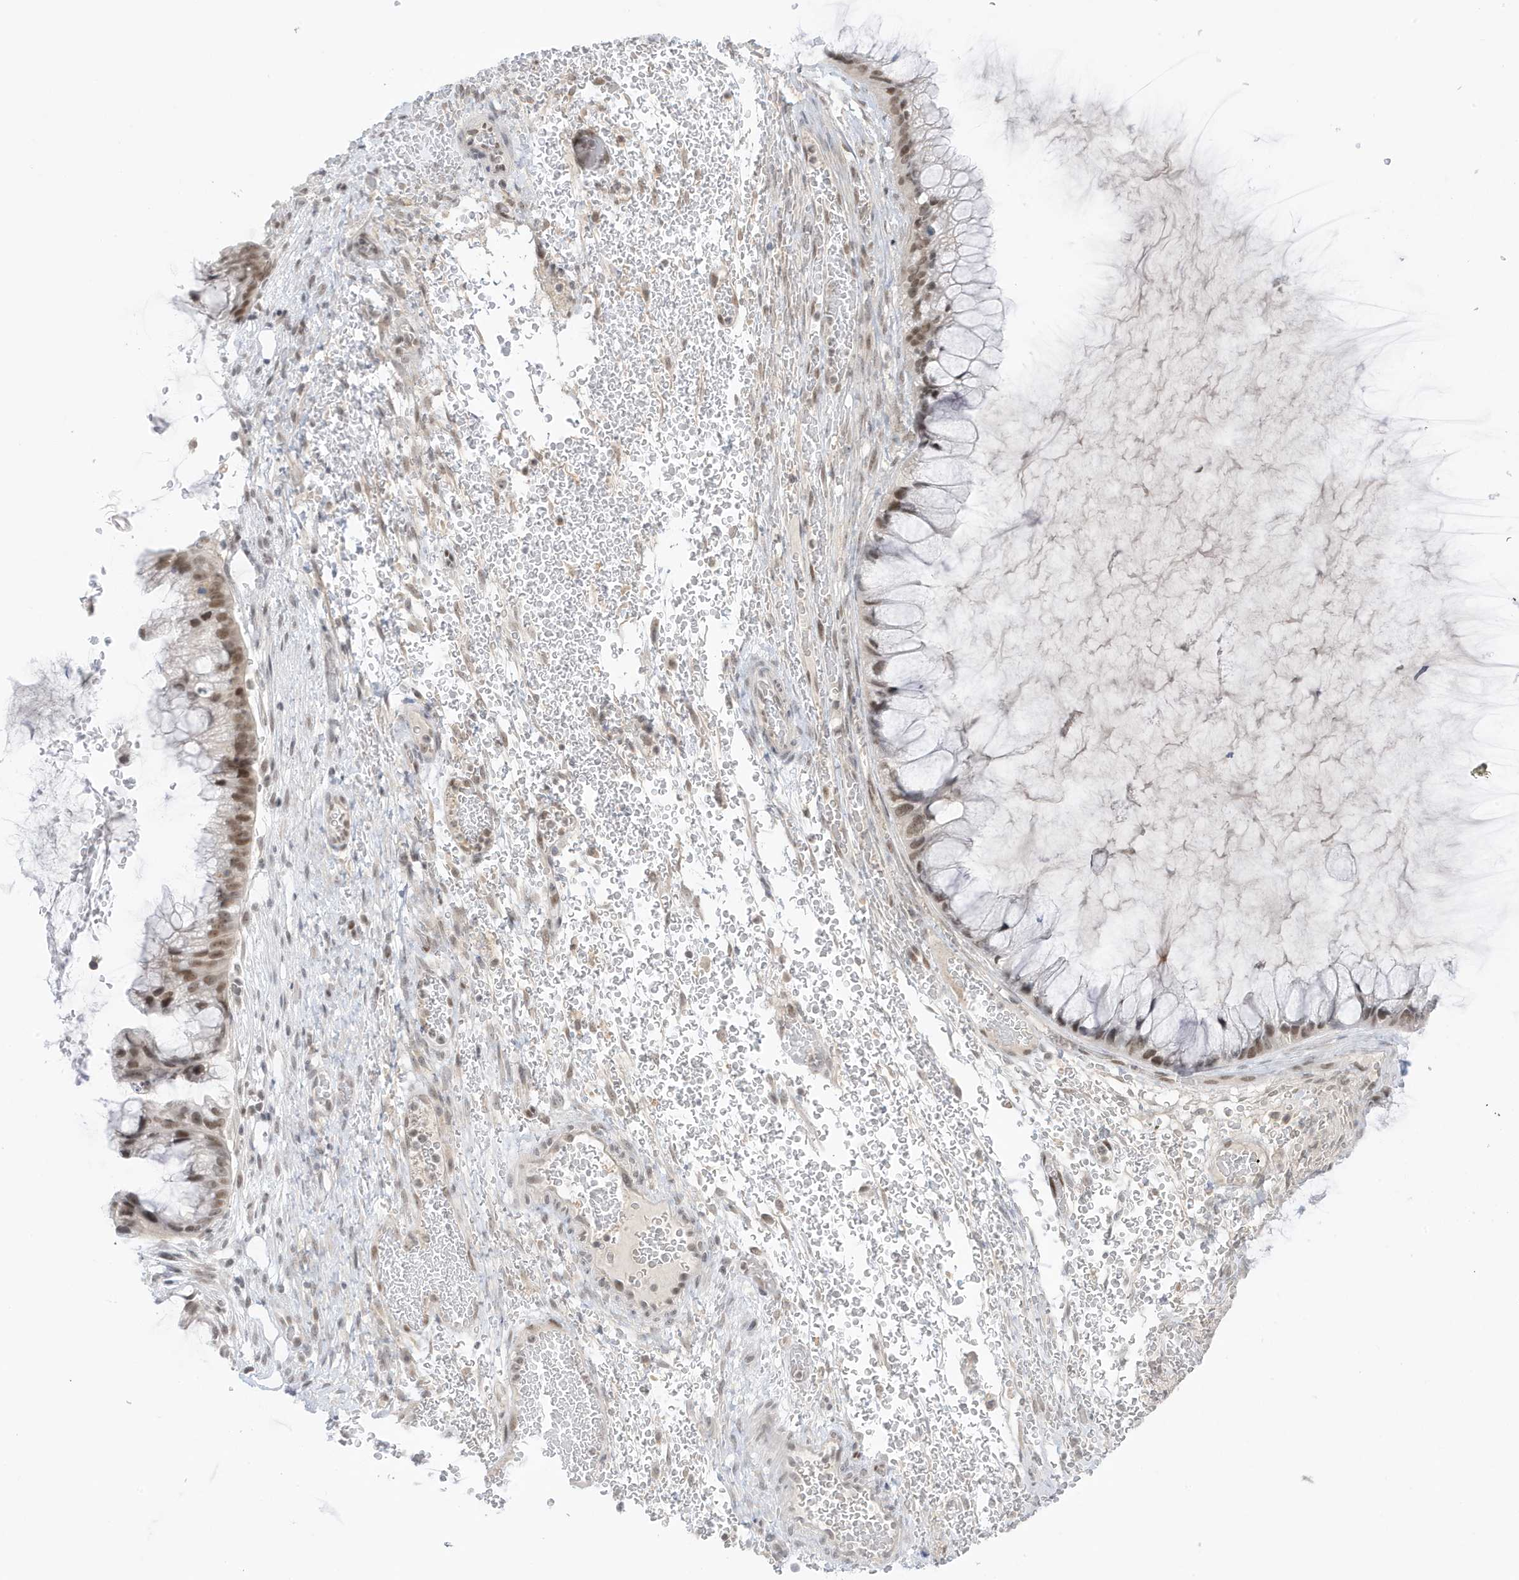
{"staining": {"intensity": "moderate", "quantity": ">75%", "location": "nuclear"}, "tissue": "ovarian cancer", "cell_type": "Tumor cells", "image_type": "cancer", "snomed": [{"axis": "morphology", "description": "Cystadenocarcinoma, mucinous, NOS"}, {"axis": "topography", "description": "Ovary"}], "caption": "DAB immunohistochemical staining of human ovarian cancer exhibits moderate nuclear protein staining in about >75% of tumor cells.", "gene": "MSL3", "patient": {"sex": "female", "age": 37}}